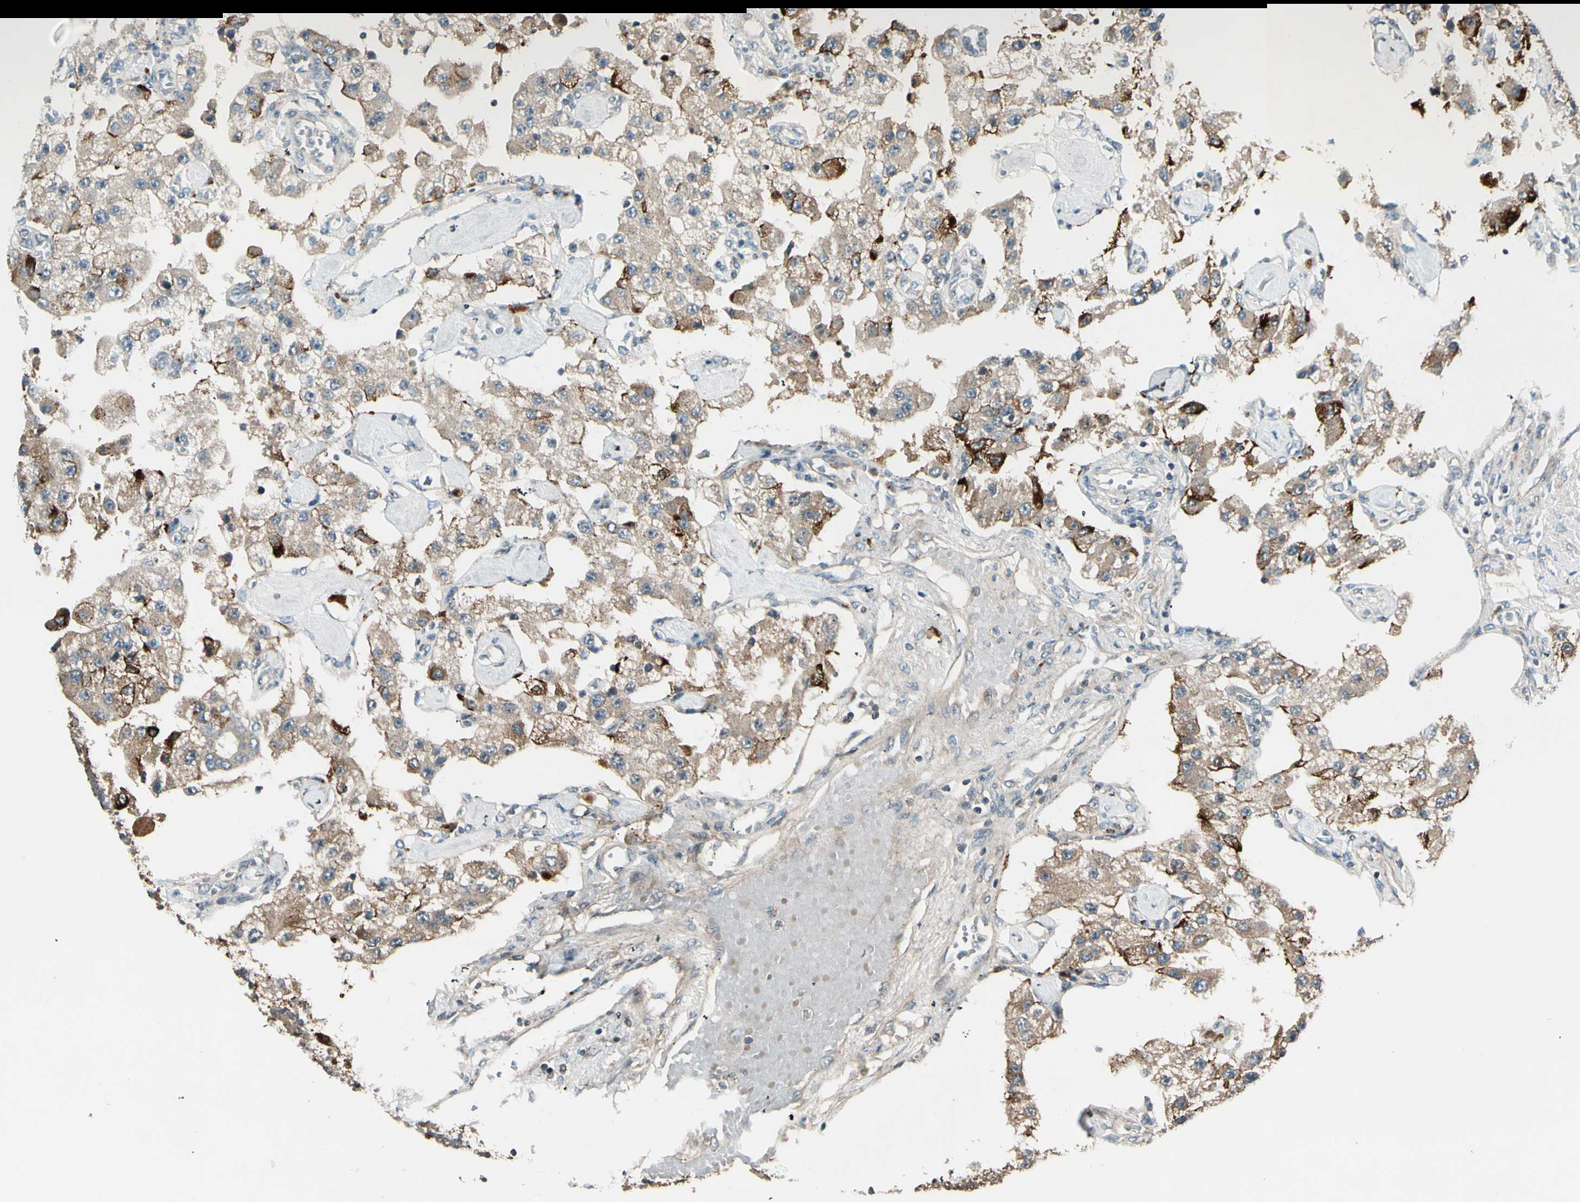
{"staining": {"intensity": "weak", "quantity": ">75%", "location": "cytoplasmic/membranous"}, "tissue": "carcinoid", "cell_type": "Tumor cells", "image_type": "cancer", "snomed": [{"axis": "morphology", "description": "Carcinoid, malignant, NOS"}, {"axis": "topography", "description": "Pancreas"}], "caption": "Protein staining of malignant carcinoid tissue shows weak cytoplasmic/membranous staining in approximately >75% of tumor cells.", "gene": "ACVR1C", "patient": {"sex": "male", "age": 41}}